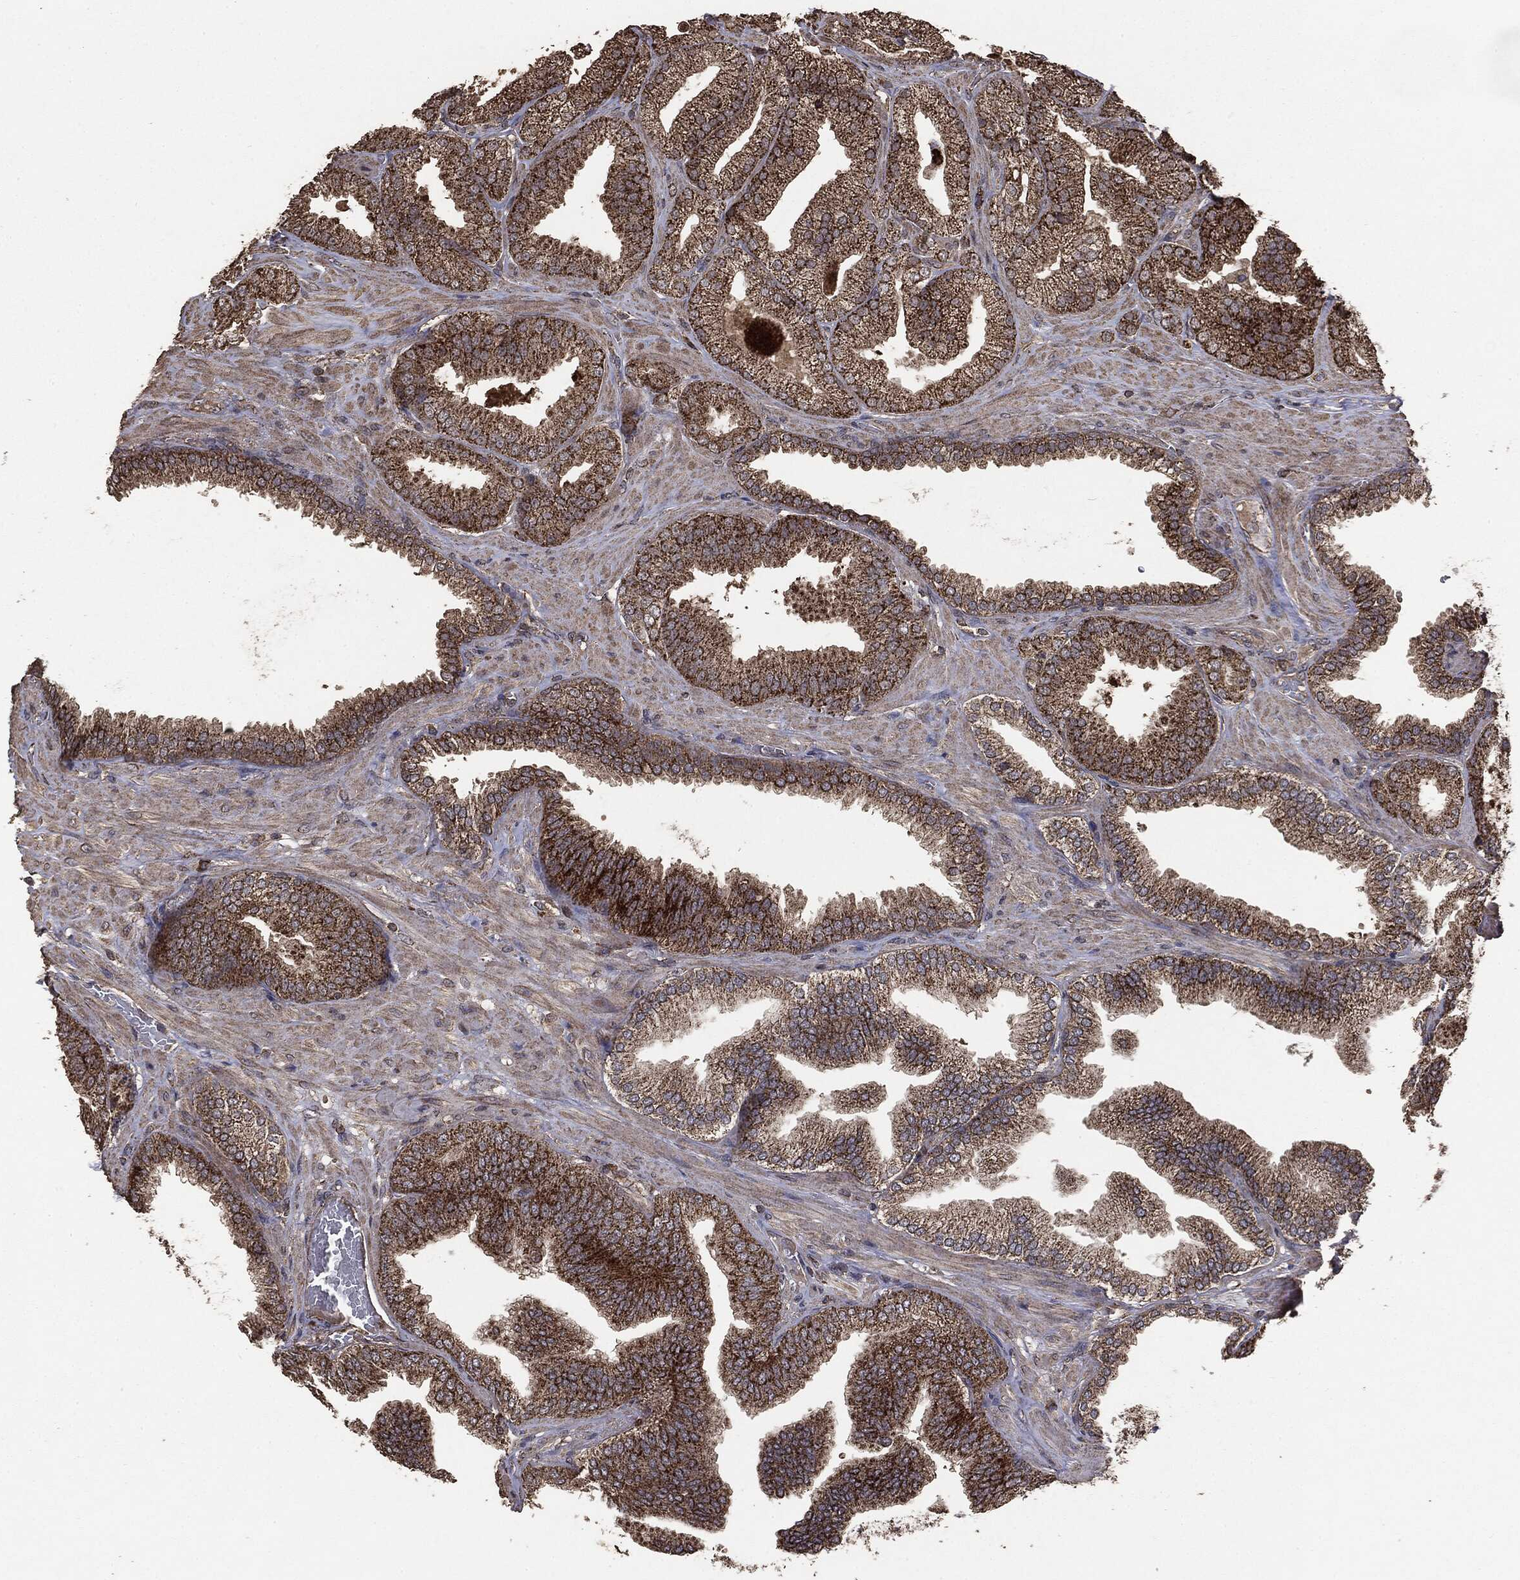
{"staining": {"intensity": "strong", "quantity": ">75%", "location": "cytoplasmic/membranous"}, "tissue": "prostate cancer", "cell_type": "Tumor cells", "image_type": "cancer", "snomed": [{"axis": "morphology", "description": "Adenocarcinoma, High grade"}, {"axis": "topography", "description": "Prostate"}], "caption": "Protein positivity by IHC shows strong cytoplasmic/membranous staining in about >75% of tumor cells in prostate cancer.", "gene": "MTOR", "patient": {"sex": "male", "age": 68}}